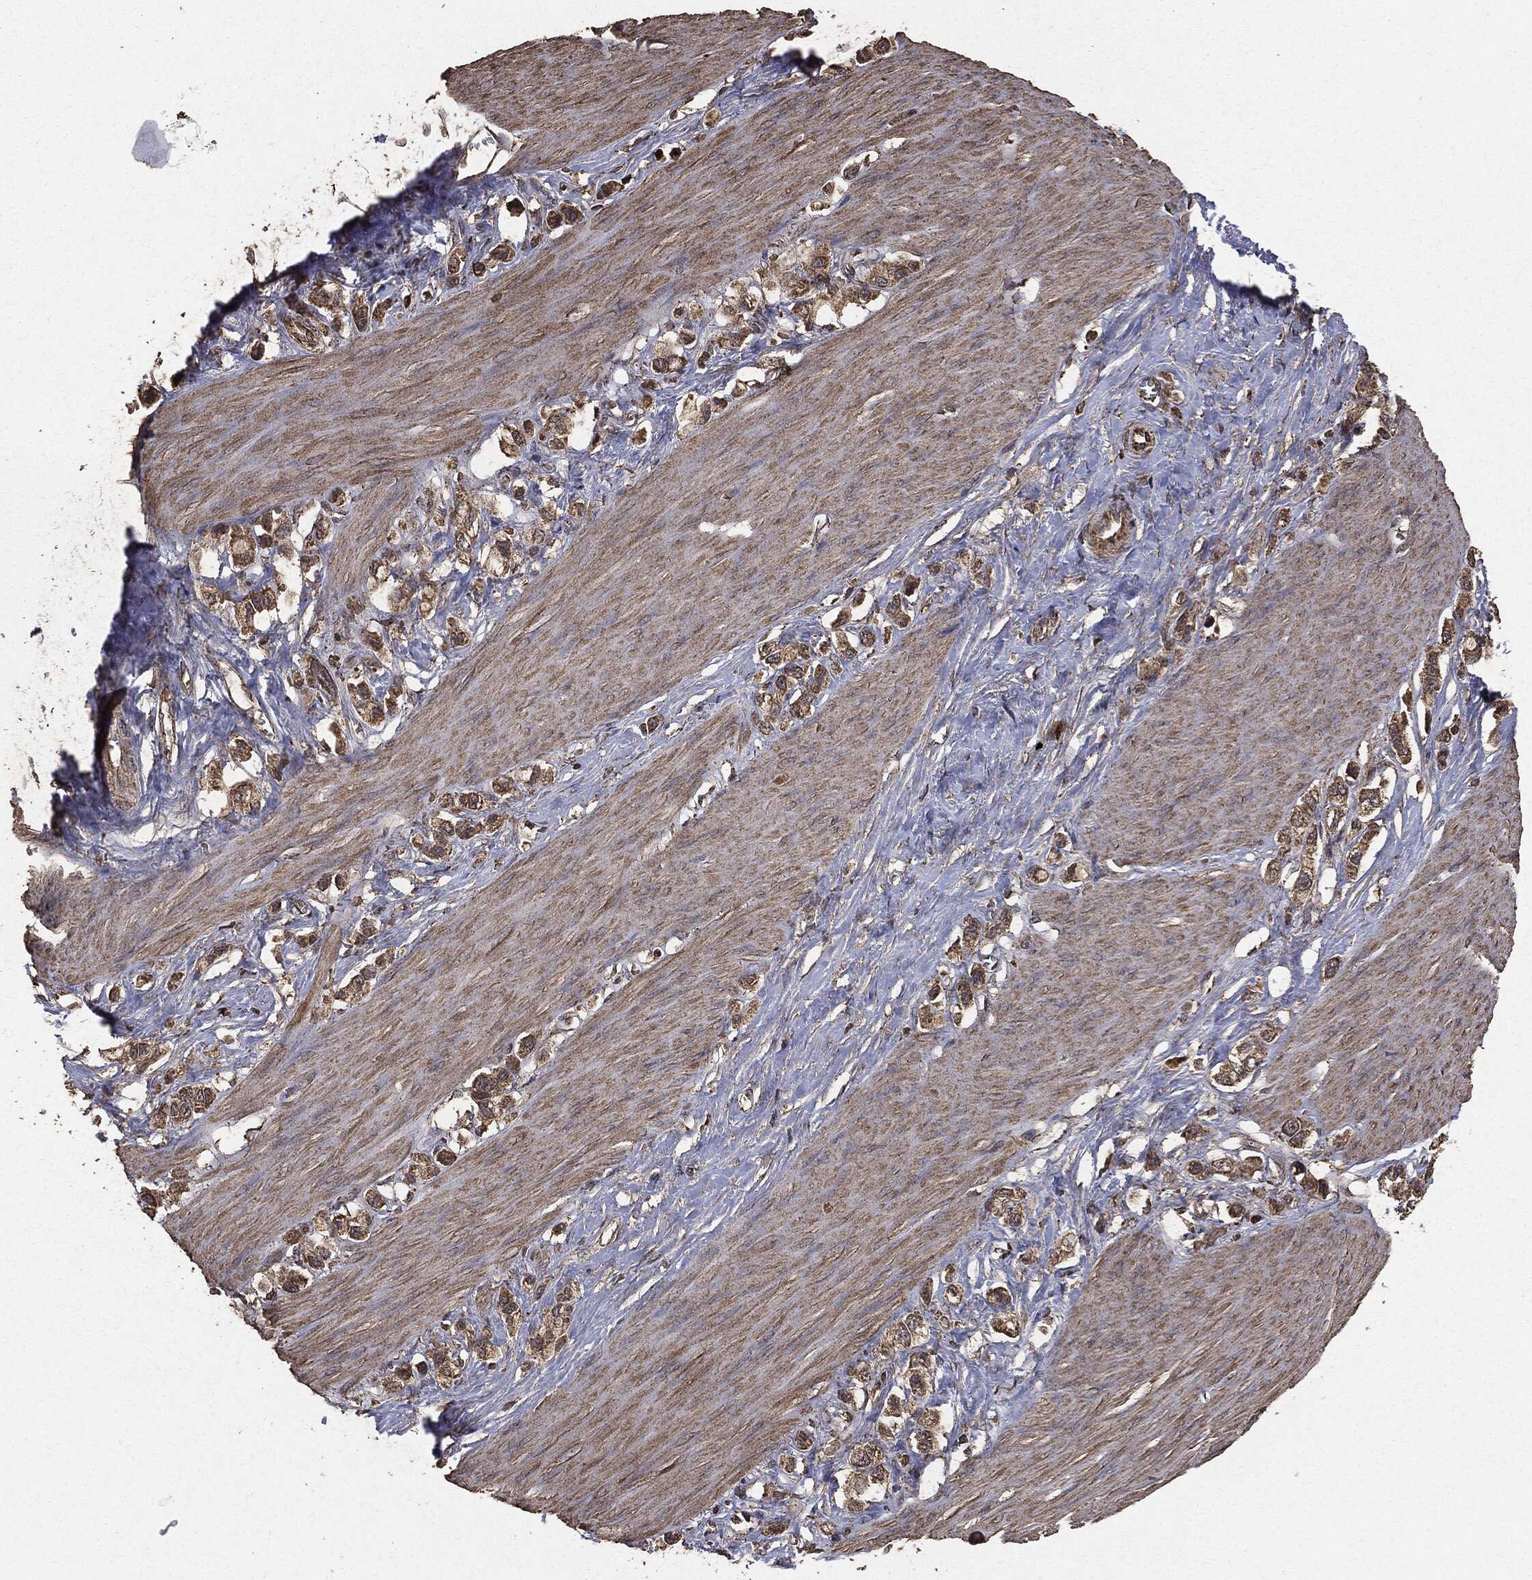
{"staining": {"intensity": "moderate", "quantity": ">75%", "location": "cytoplasmic/membranous"}, "tissue": "stomach cancer", "cell_type": "Tumor cells", "image_type": "cancer", "snomed": [{"axis": "morphology", "description": "Normal tissue, NOS"}, {"axis": "morphology", "description": "Adenocarcinoma, NOS"}, {"axis": "morphology", "description": "Adenocarcinoma, High grade"}, {"axis": "topography", "description": "Stomach, upper"}, {"axis": "topography", "description": "Stomach"}], "caption": "This histopathology image demonstrates IHC staining of stomach cancer, with medium moderate cytoplasmic/membranous staining in approximately >75% of tumor cells.", "gene": "MTOR", "patient": {"sex": "female", "age": 65}}